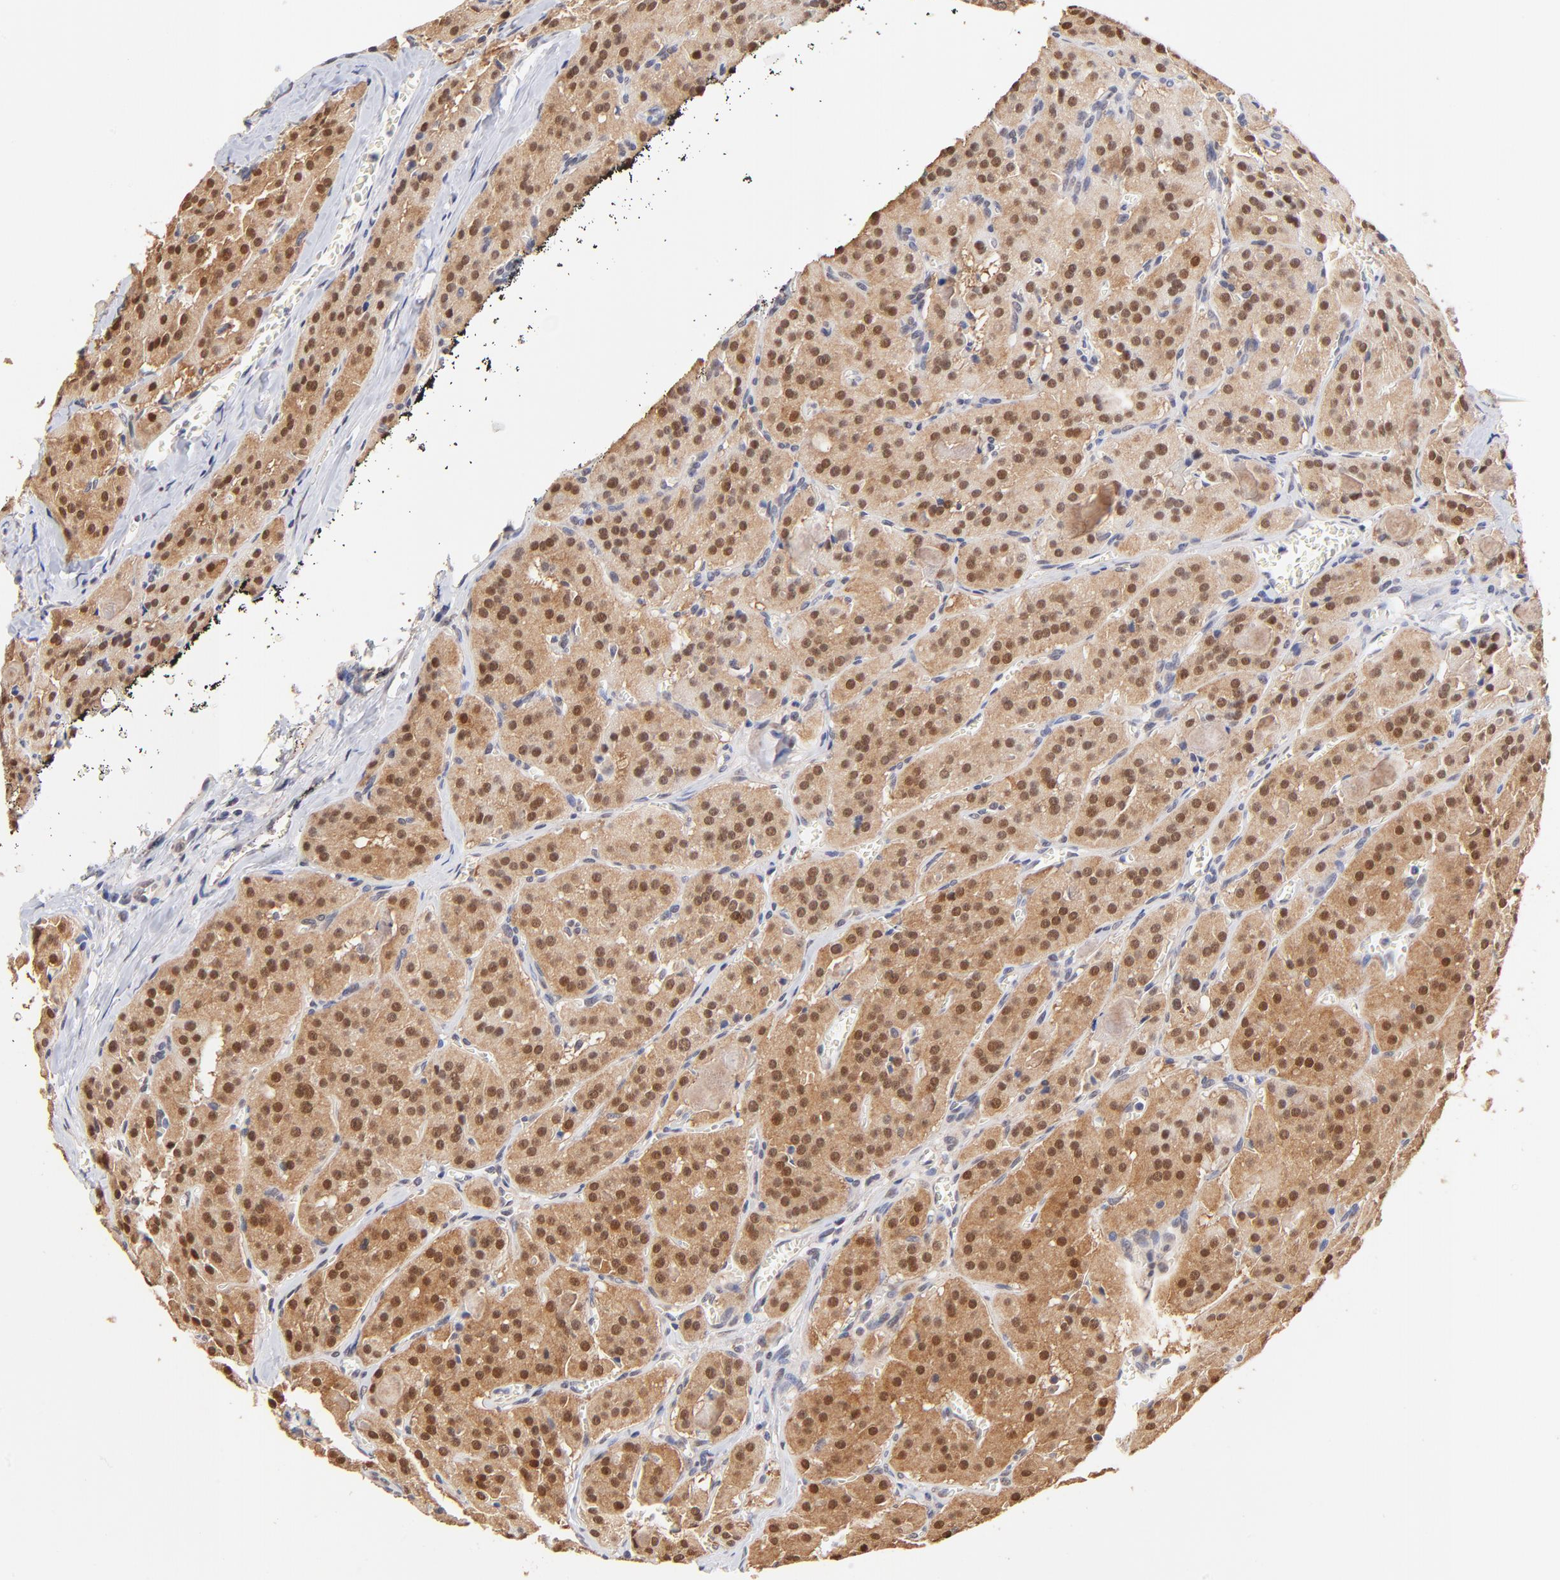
{"staining": {"intensity": "moderate", "quantity": ">75%", "location": "cytoplasmic/membranous,nuclear"}, "tissue": "thyroid cancer", "cell_type": "Tumor cells", "image_type": "cancer", "snomed": [{"axis": "morphology", "description": "Carcinoma, NOS"}, {"axis": "topography", "description": "Thyroid gland"}], "caption": "Protein positivity by IHC exhibits moderate cytoplasmic/membranous and nuclear expression in approximately >75% of tumor cells in thyroid cancer (carcinoma).", "gene": "TXNL1", "patient": {"sex": "male", "age": 76}}